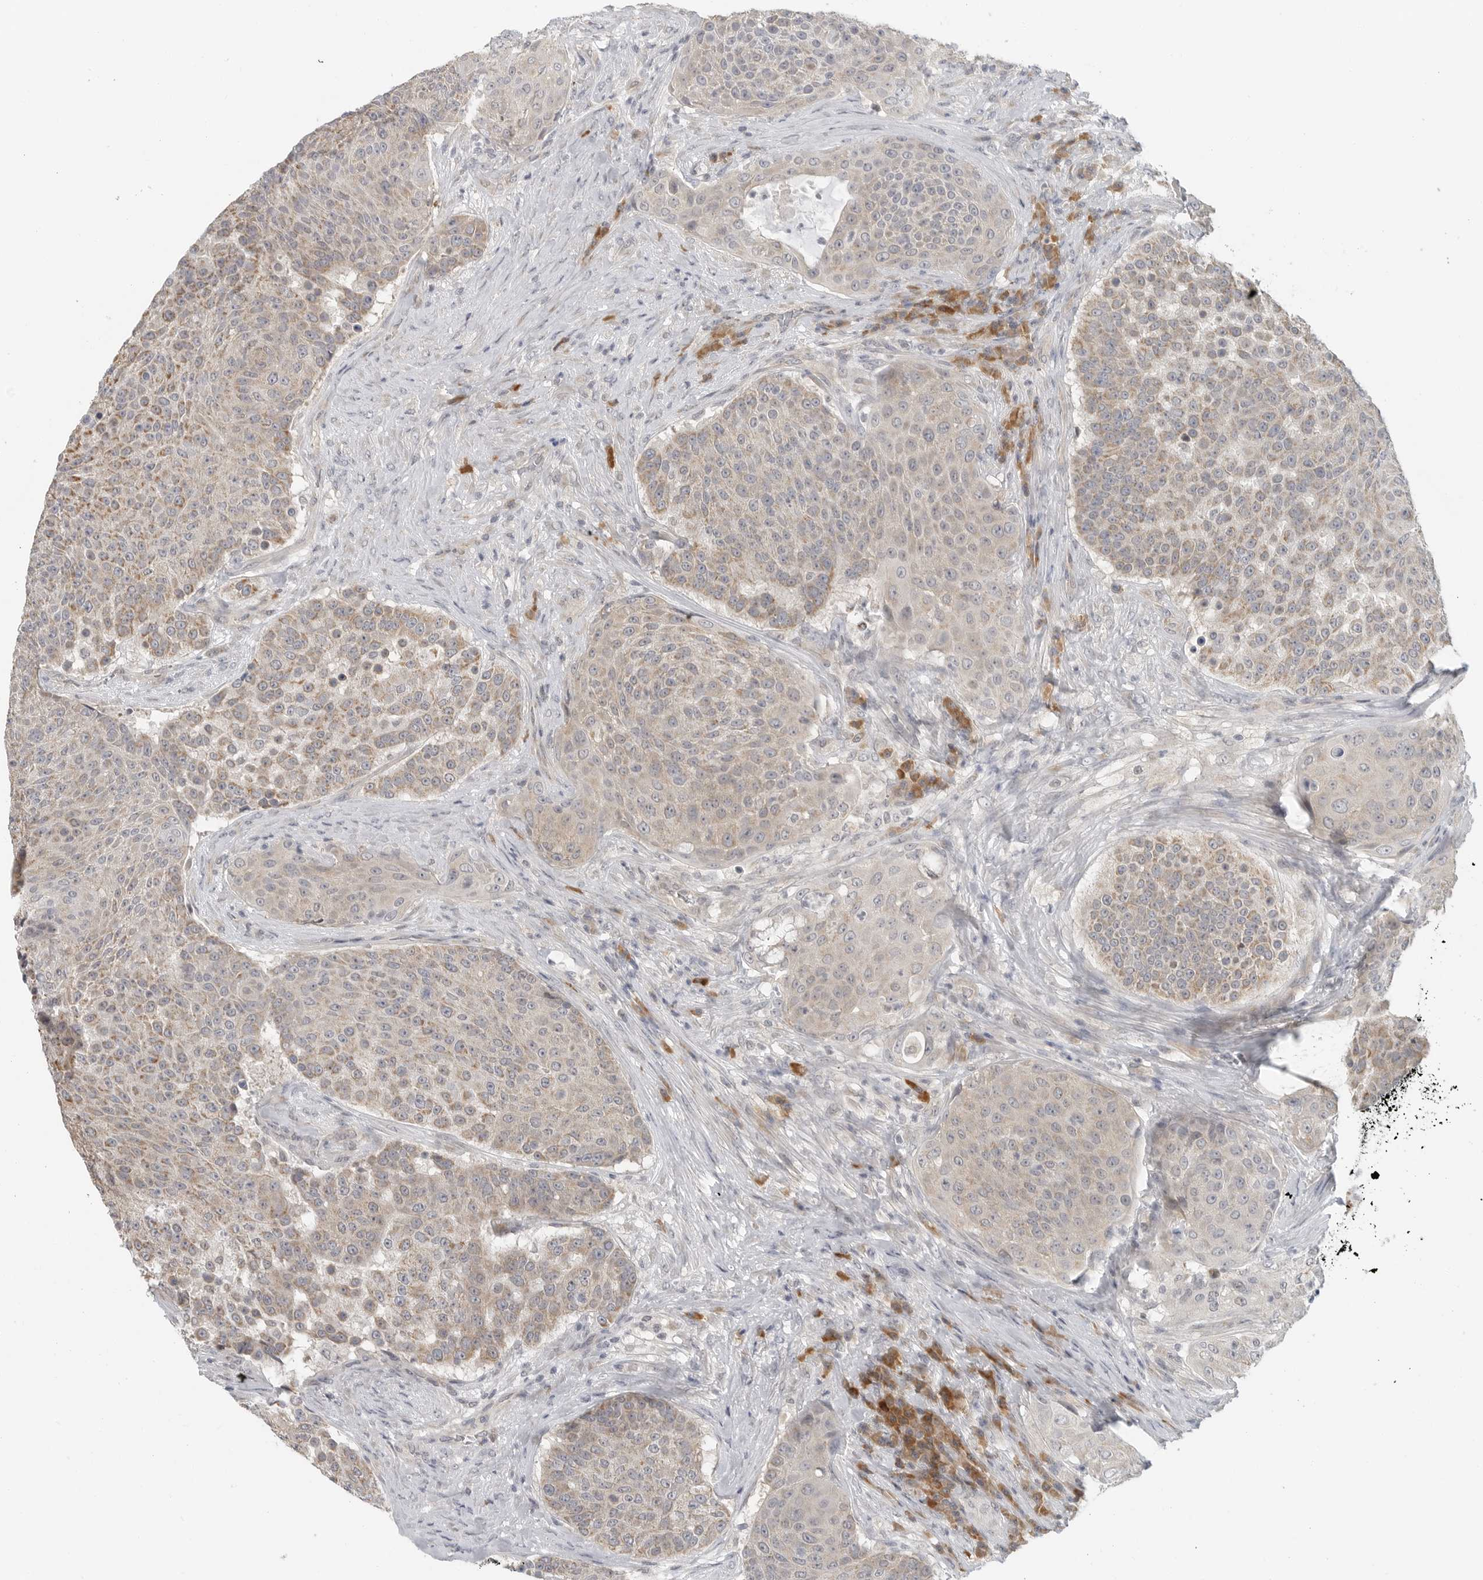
{"staining": {"intensity": "moderate", "quantity": "25%-75%", "location": "cytoplasmic/membranous"}, "tissue": "urothelial cancer", "cell_type": "Tumor cells", "image_type": "cancer", "snomed": [{"axis": "morphology", "description": "Urothelial carcinoma, High grade"}, {"axis": "topography", "description": "Urinary bladder"}], "caption": "A photomicrograph of urothelial cancer stained for a protein reveals moderate cytoplasmic/membranous brown staining in tumor cells.", "gene": "IL12RB2", "patient": {"sex": "female", "age": 63}}